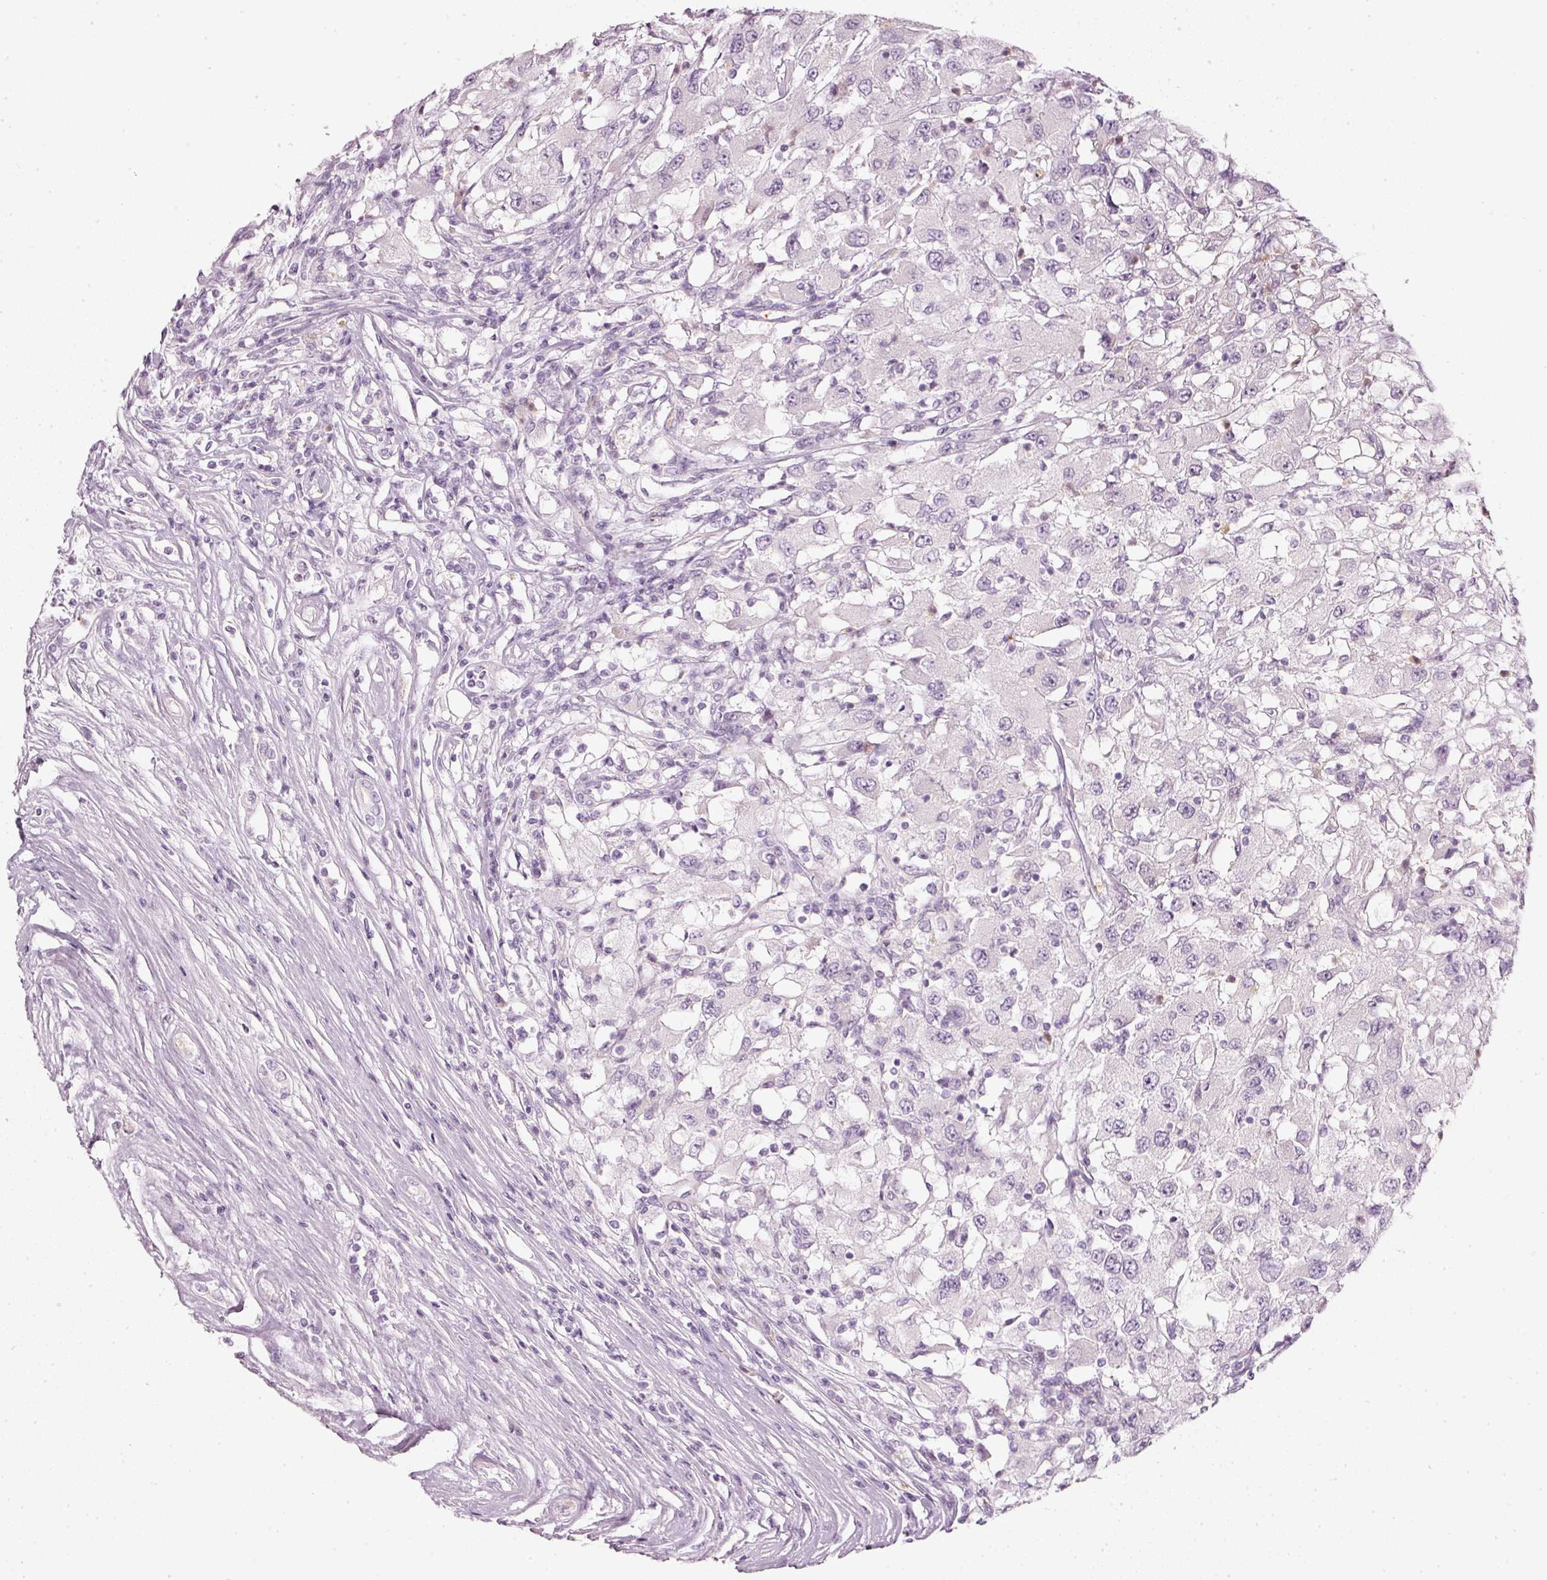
{"staining": {"intensity": "negative", "quantity": "none", "location": "none"}, "tissue": "renal cancer", "cell_type": "Tumor cells", "image_type": "cancer", "snomed": [{"axis": "morphology", "description": "Adenocarcinoma, NOS"}, {"axis": "topography", "description": "Kidney"}], "caption": "High magnification brightfield microscopy of renal cancer (adenocarcinoma) stained with DAB (brown) and counterstained with hematoxylin (blue): tumor cells show no significant positivity.", "gene": "LECT2", "patient": {"sex": "female", "age": 67}}